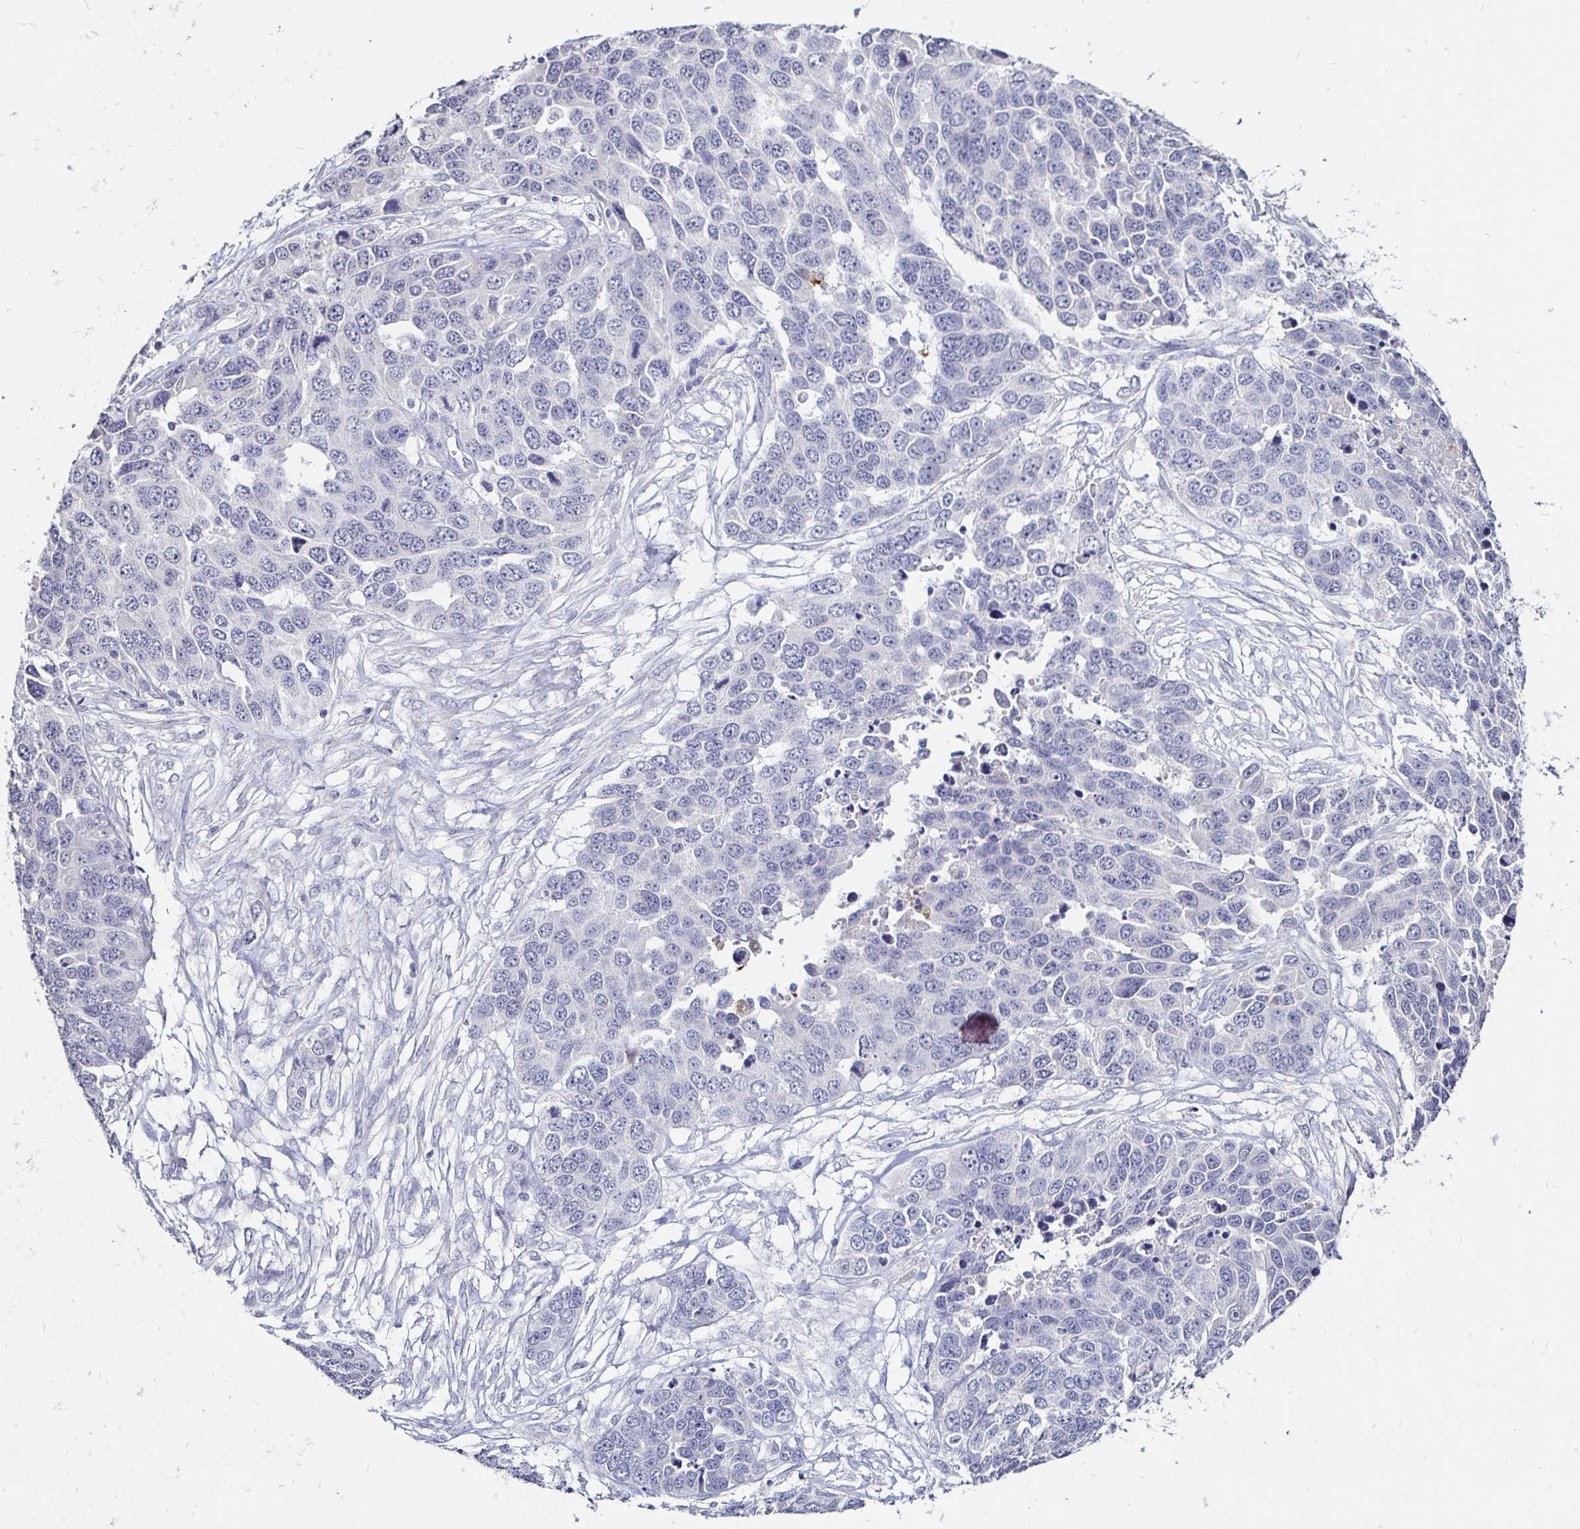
{"staining": {"intensity": "negative", "quantity": "none", "location": "none"}, "tissue": "ovarian cancer", "cell_type": "Tumor cells", "image_type": "cancer", "snomed": [{"axis": "morphology", "description": "Cystadenocarcinoma, serous, NOS"}, {"axis": "topography", "description": "Ovary"}], "caption": "IHC micrograph of human serous cystadenocarcinoma (ovarian) stained for a protein (brown), which reveals no positivity in tumor cells.", "gene": "FAIM2", "patient": {"sex": "female", "age": 76}}